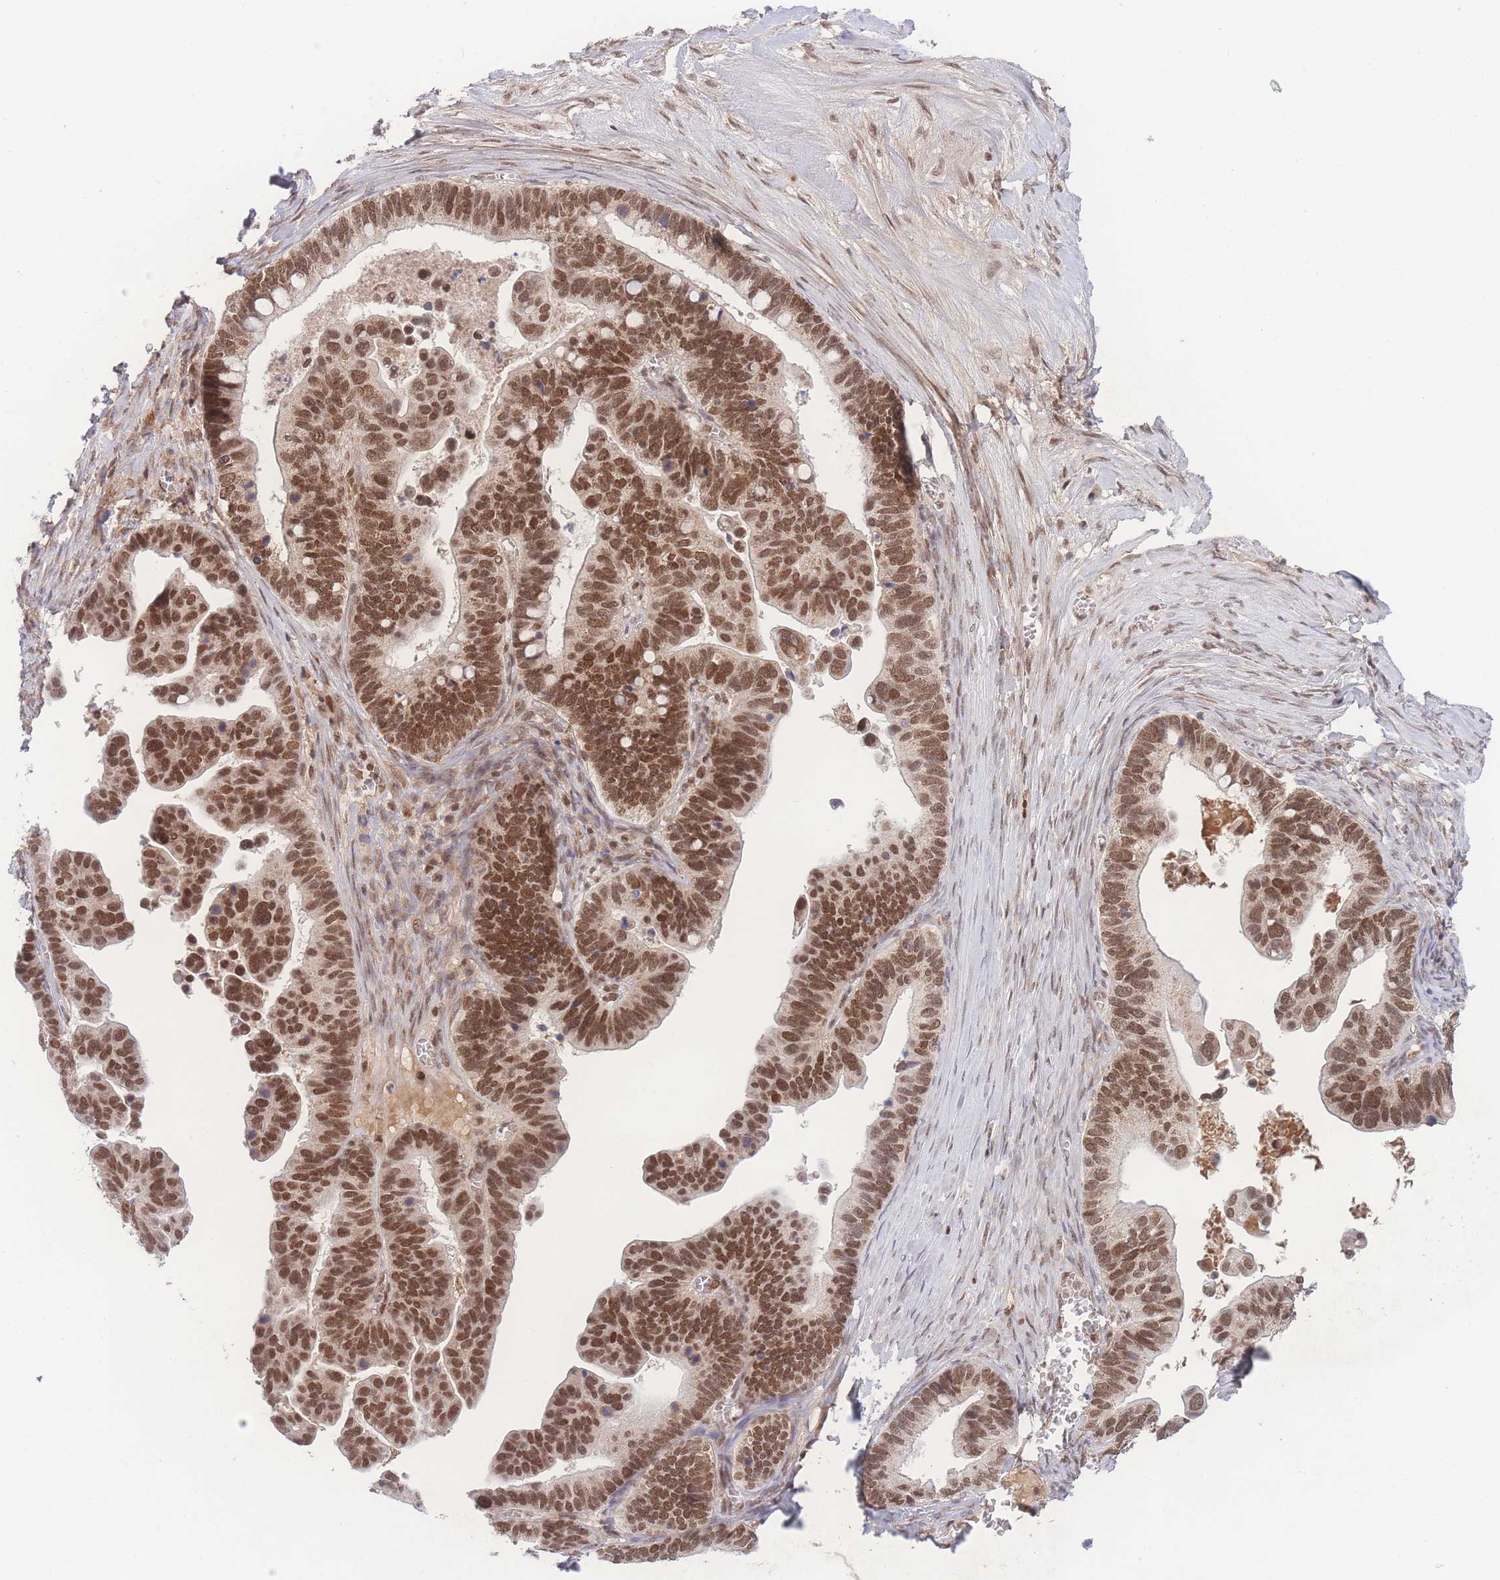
{"staining": {"intensity": "moderate", "quantity": ">75%", "location": "nuclear"}, "tissue": "ovarian cancer", "cell_type": "Tumor cells", "image_type": "cancer", "snomed": [{"axis": "morphology", "description": "Cystadenocarcinoma, serous, NOS"}, {"axis": "topography", "description": "Ovary"}], "caption": "Moderate nuclear staining is appreciated in approximately >75% of tumor cells in serous cystadenocarcinoma (ovarian).", "gene": "RAVER1", "patient": {"sex": "female", "age": 56}}